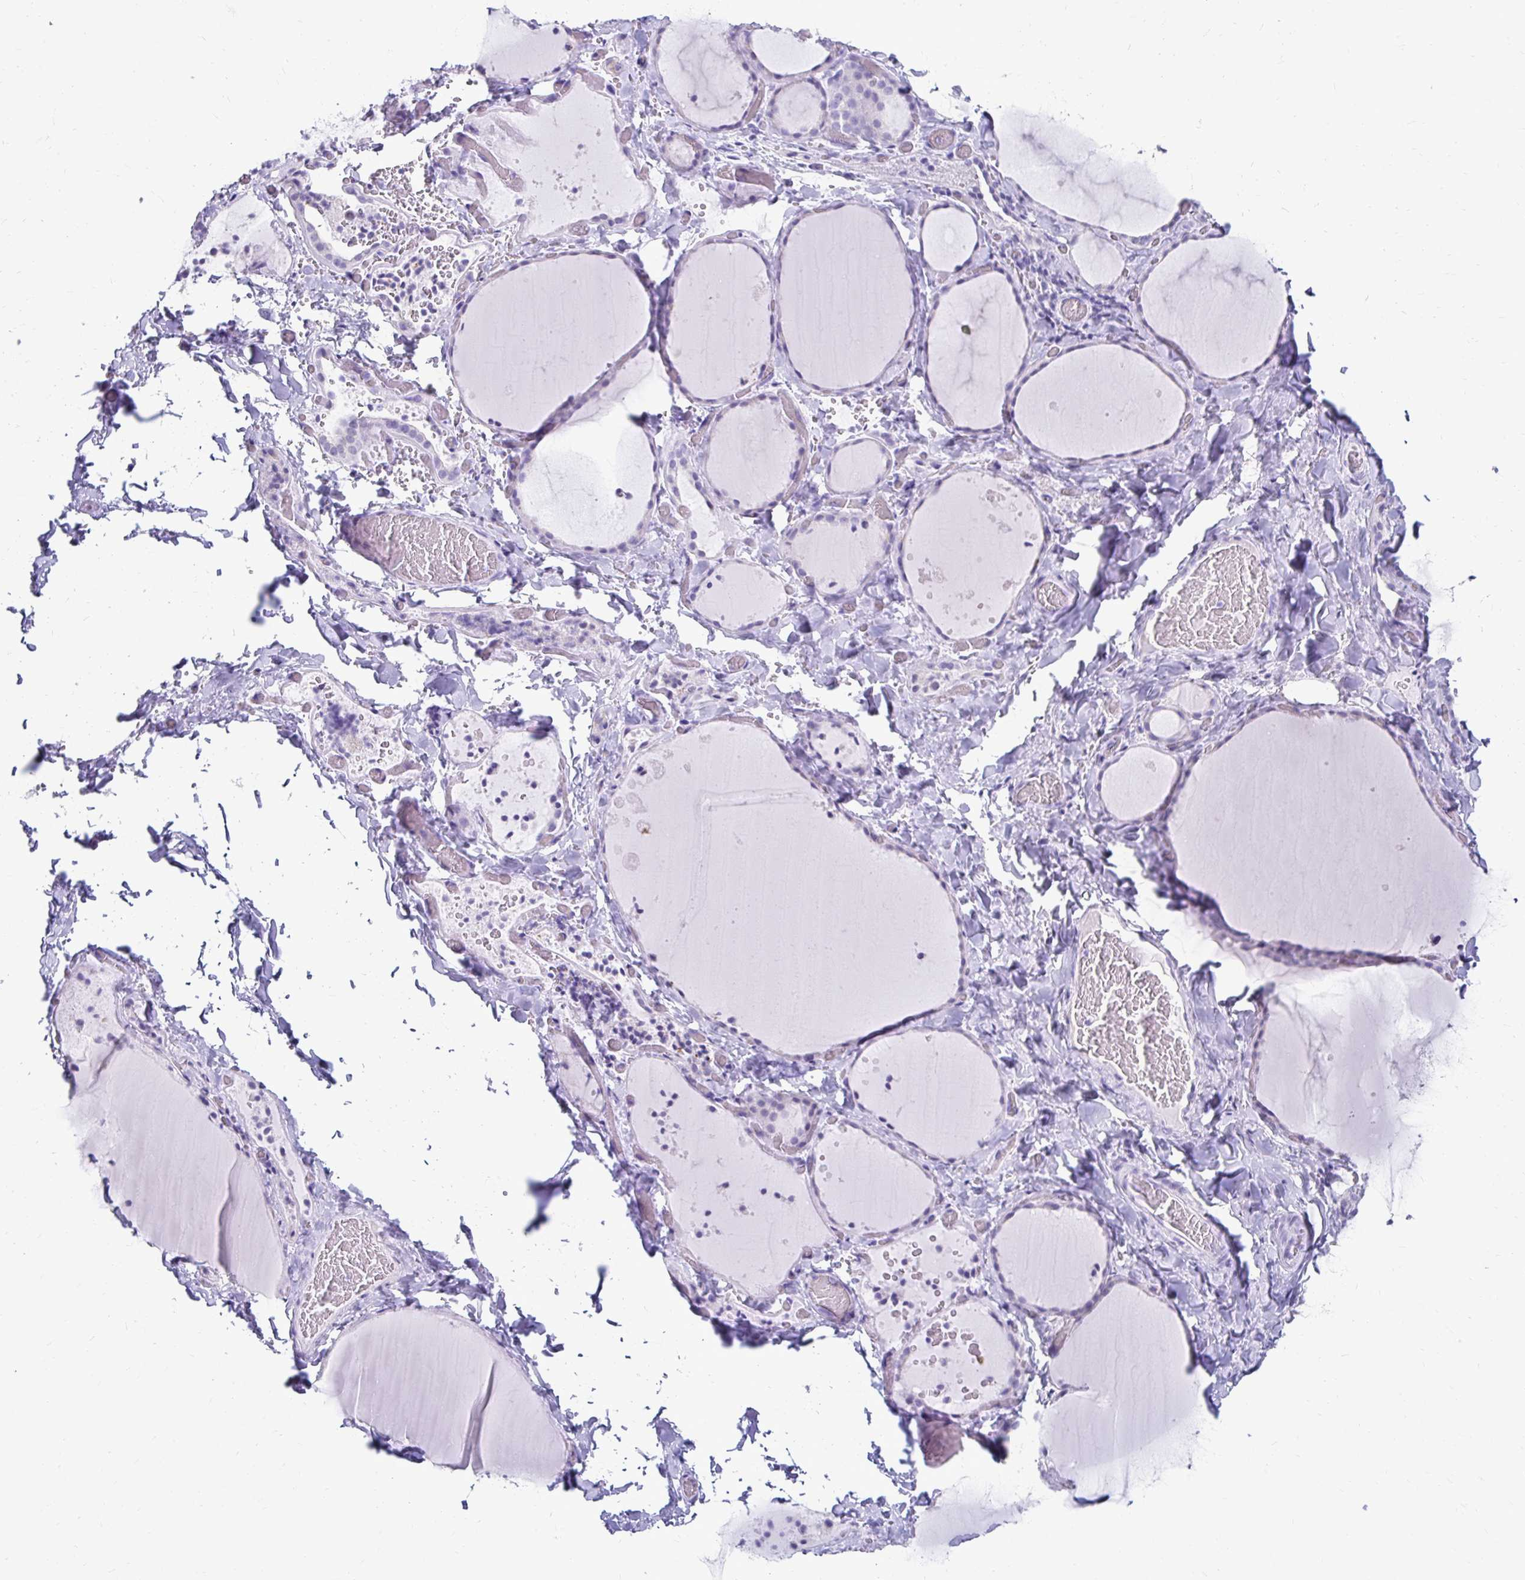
{"staining": {"intensity": "negative", "quantity": "none", "location": "none"}, "tissue": "thyroid gland", "cell_type": "Glandular cells", "image_type": "normal", "snomed": [{"axis": "morphology", "description": "Normal tissue, NOS"}, {"axis": "topography", "description": "Thyroid gland"}], "caption": "Immunohistochemistry (IHC) of unremarkable human thyroid gland displays no positivity in glandular cells.", "gene": "CST6", "patient": {"sex": "female", "age": 36}}